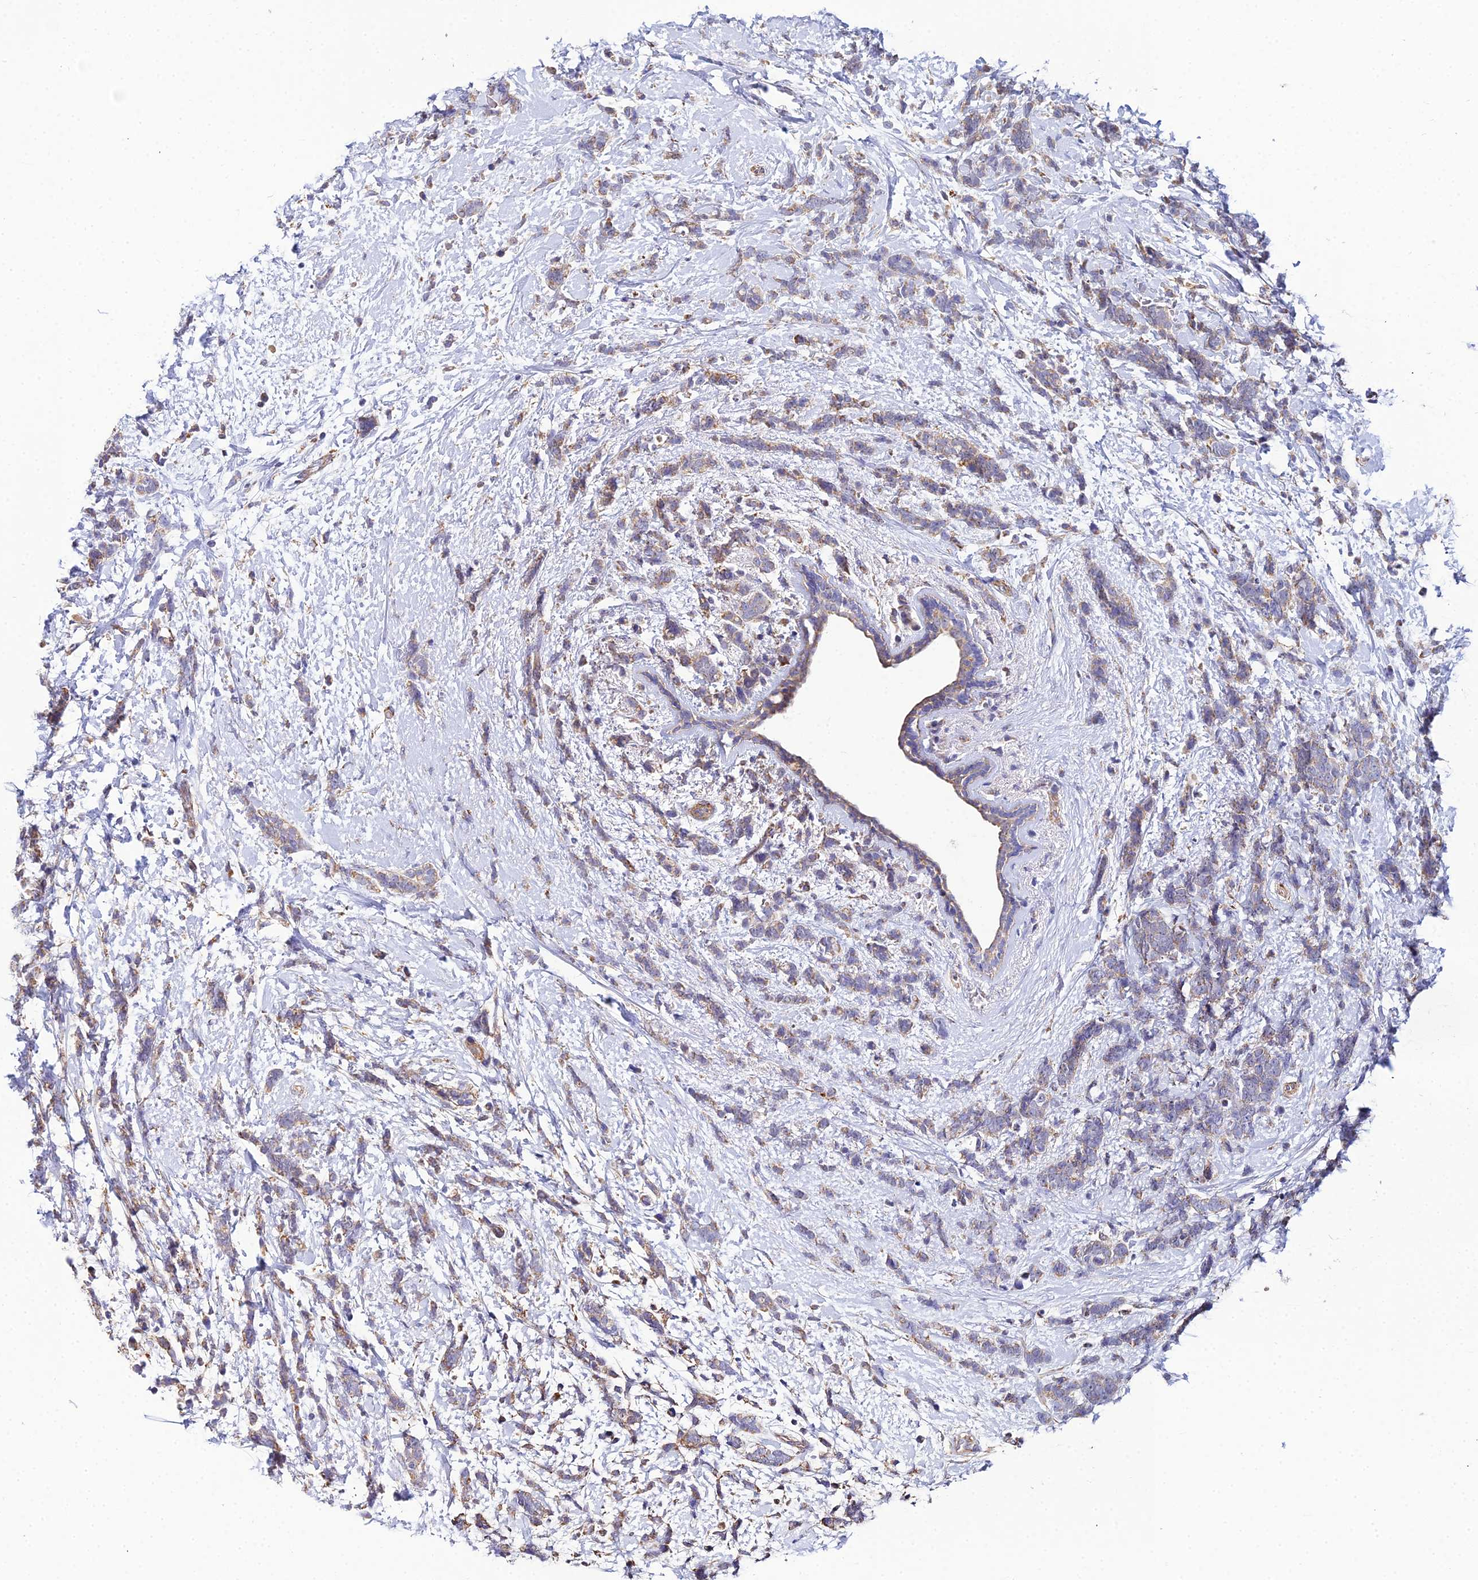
{"staining": {"intensity": "weak", "quantity": "25%-75%", "location": "cytoplasmic/membranous"}, "tissue": "breast cancer", "cell_type": "Tumor cells", "image_type": "cancer", "snomed": [{"axis": "morphology", "description": "Lobular carcinoma"}, {"axis": "topography", "description": "Breast"}], "caption": "Lobular carcinoma (breast) stained with immunohistochemistry demonstrates weak cytoplasmic/membranous positivity in about 25%-75% of tumor cells.", "gene": "ACOT2", "patient": {"sex": "female", "age": 58}}